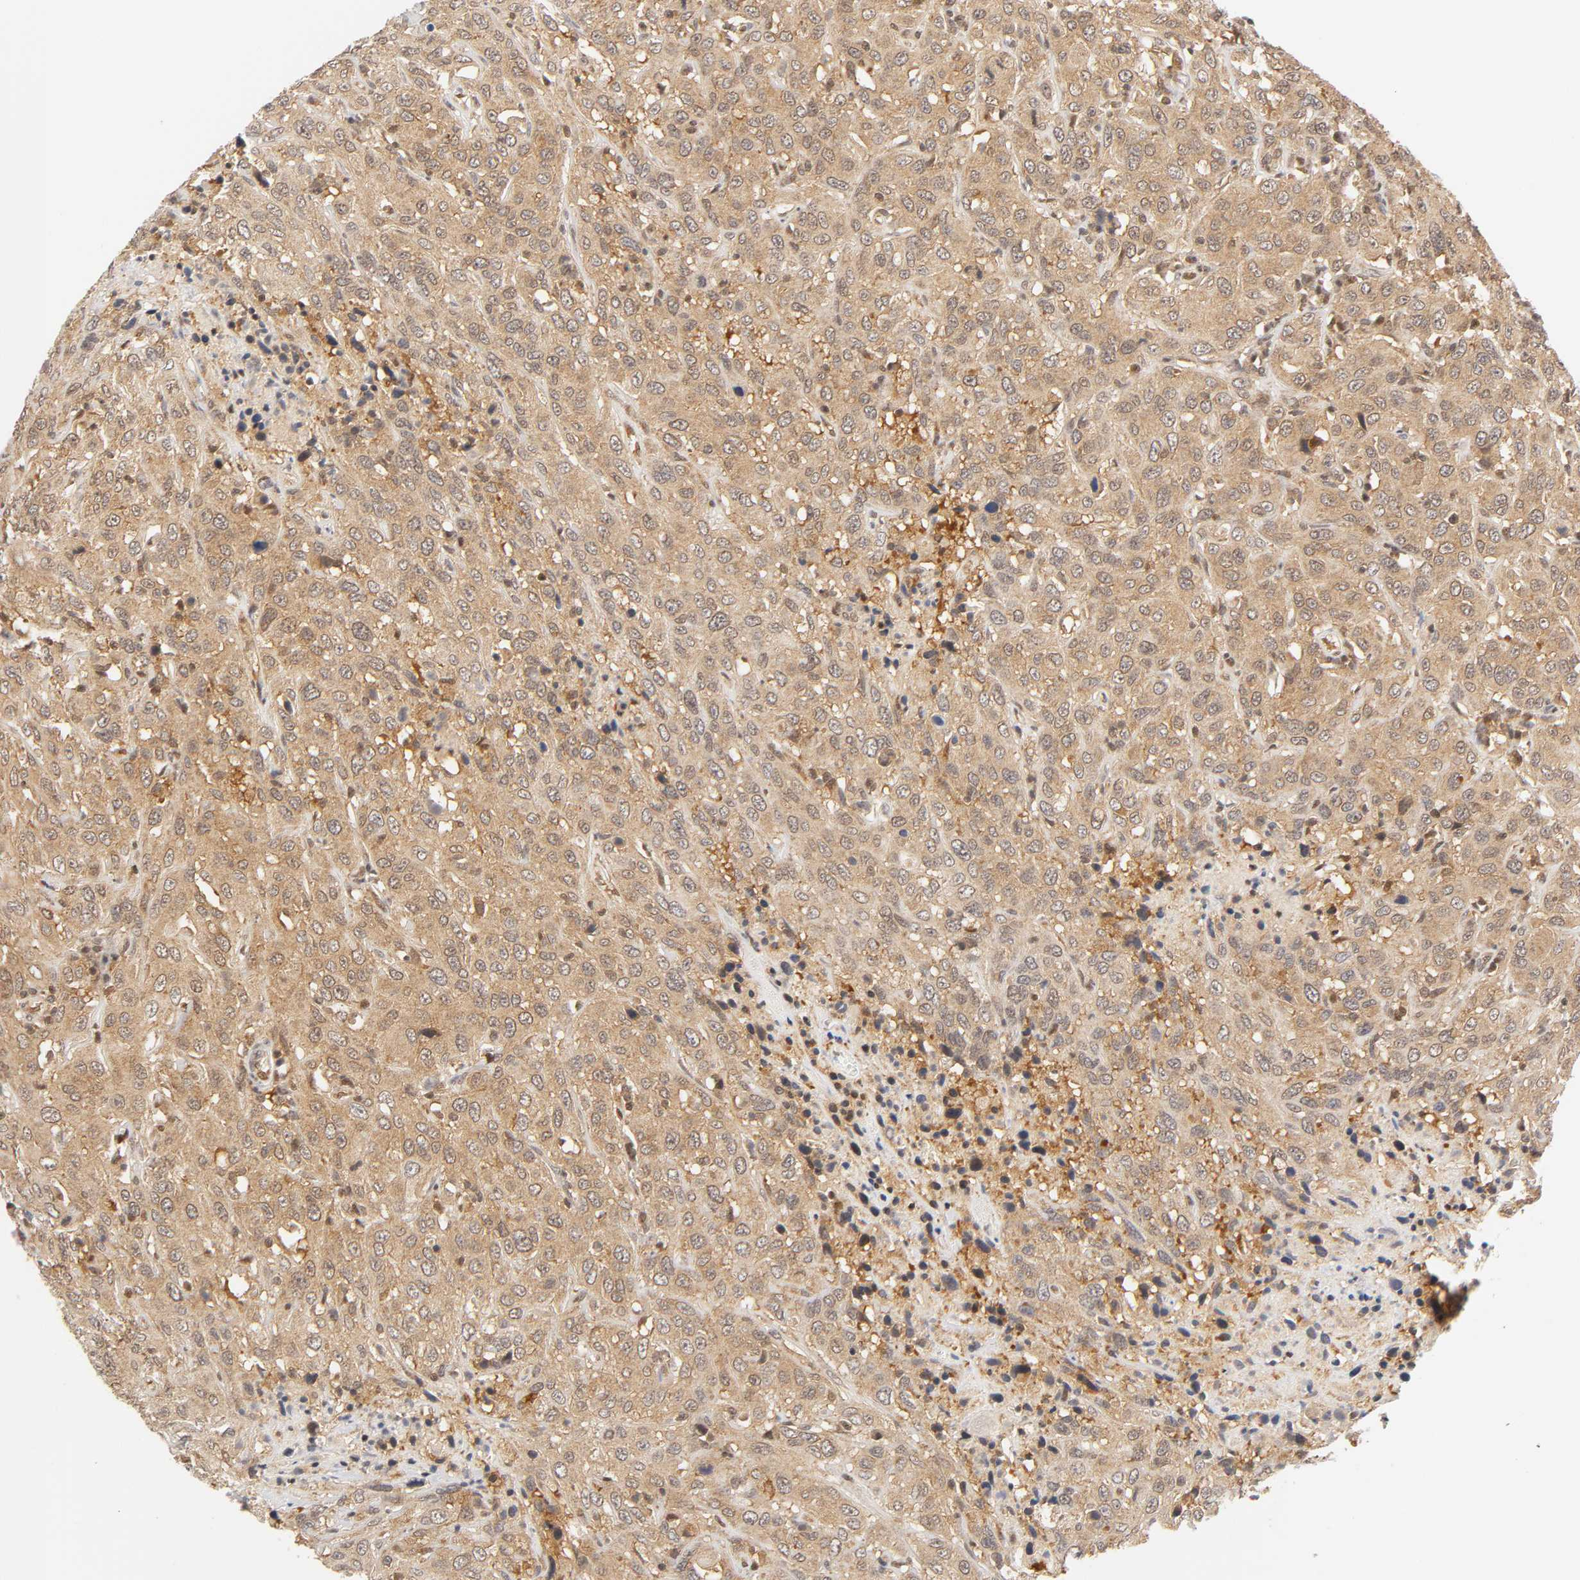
{"staining": {"intensity": "weak", "quantity": ">75%", "location": "cytoplasmic/membranous,nuclear"}, "tissue": "urothelial cancer", "cell_type": "Tumor cells", "image_type": "cancer", "snomed": [{"axis": "morphology", "description": "Urothelial carcinoma, High grade"}, {"axis": "topography", "description": "Urinary bladder"}], "caption": "A low amount of weak cytoplasmic/membranous and nuclear expression is present in about >75% of tumor cells in urothelial carcinoma (high-grade) tissue.", "gene": "CDC37", "patient": {"sex": "male", "age": 61}}